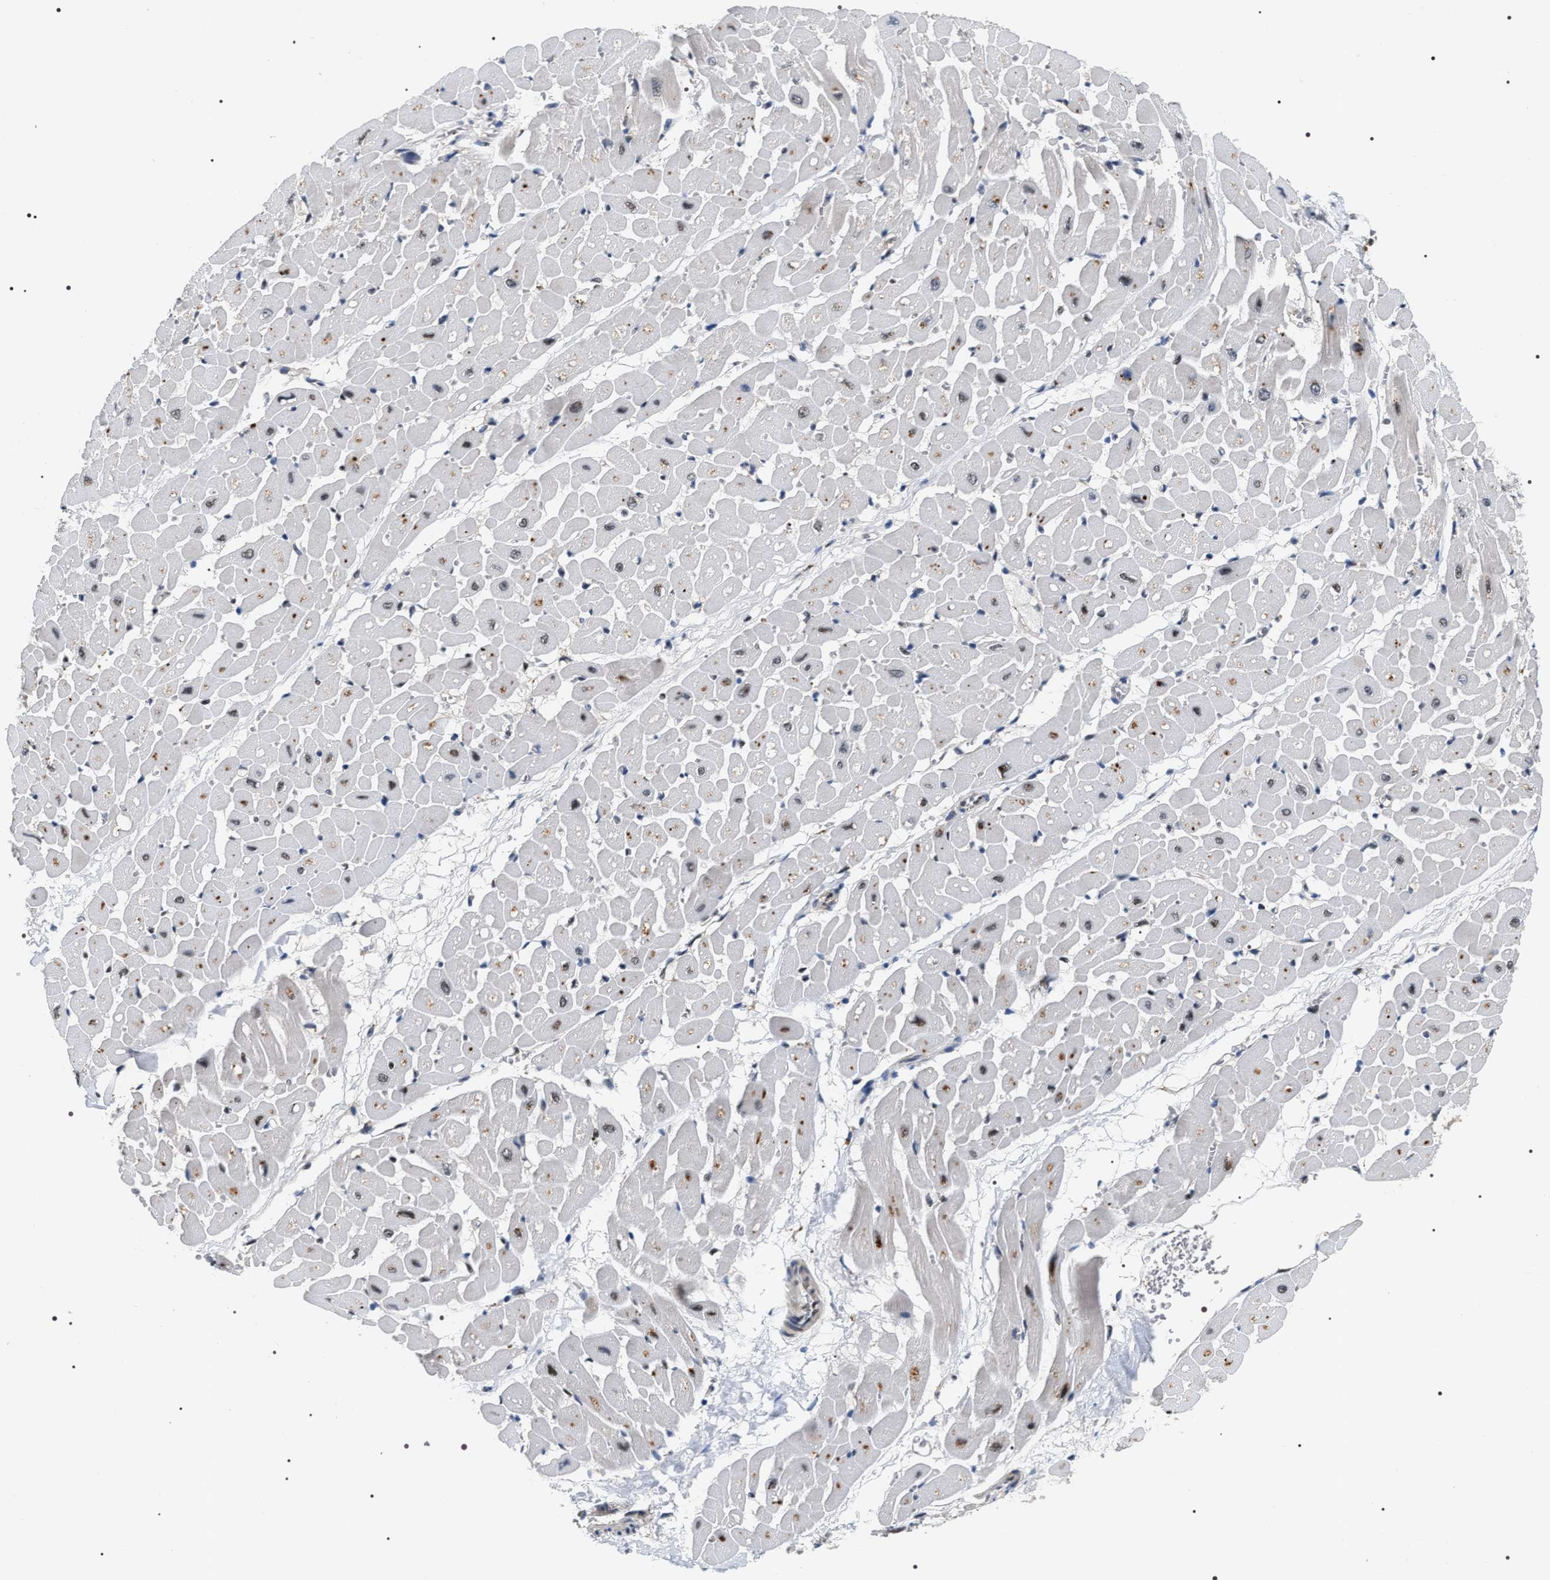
{"staining": {"intensity": "moderate", "quantity": "25%-75%", "location": "cytoplasmic/membranous"}, "tissue": "heart muscle", "cell_type": "Cardiomyocytes", "image_type": "normal", "snomed": [{"axis": "morphology", "description": "Normal tissue, NOS"}, {"axis": "topography", "description": "Heart"}], "caption": "Immunohistochemical staining of normal human heart muscle exhibits medium levels of moderate cytoplasmic/membranous positivity in about 25%-75% of cardiomyocytes. Nuclei are stained in blue.", "gene": "C7orf25", "patient": {"sex": "male", "age": 45}}